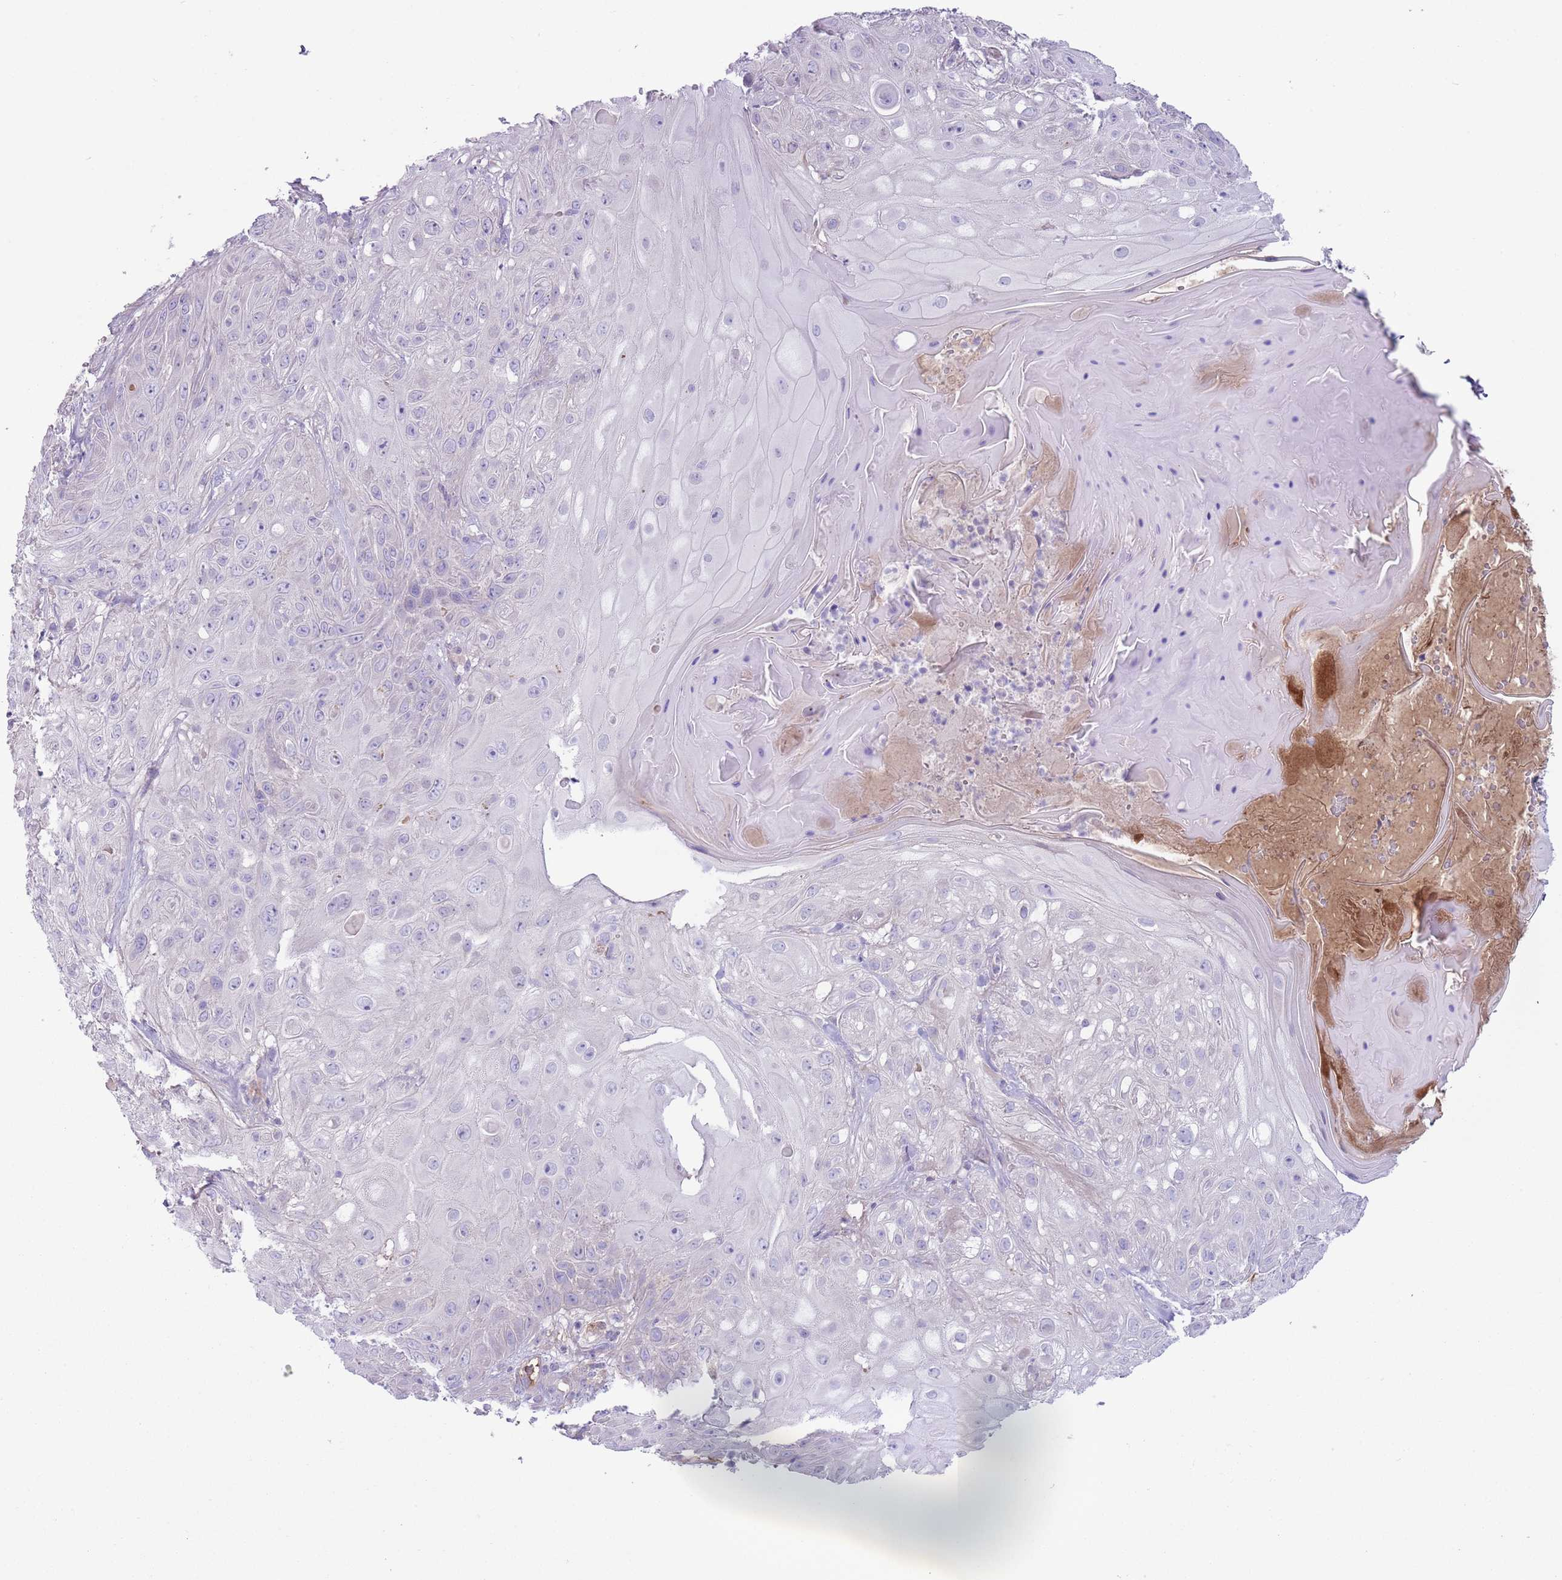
{"staining": {"intensity": "negative", "quantity": "none", "location": "none"}, "tissue": "skin cancer", "cell_type": "Tumor cells", "image_type": "cancer", "snomed": [{"axis": "morphology", "description": "Normal tissue, NOS"}, {"axis": "morphology", "description": "Squamous cell carcinoma, NOS"}, {"axis": "topography", "description": "Skin"}, {"axis": "topography", "description": "Cartilage tissue"}], "caption": "Immunohistochemistry (IHC) image of human skin cancer stained for a protein (brown), which reveals no staining in tumor cells.", "gene": "CFH", "patient": {"sex": "female", "age": 79}}